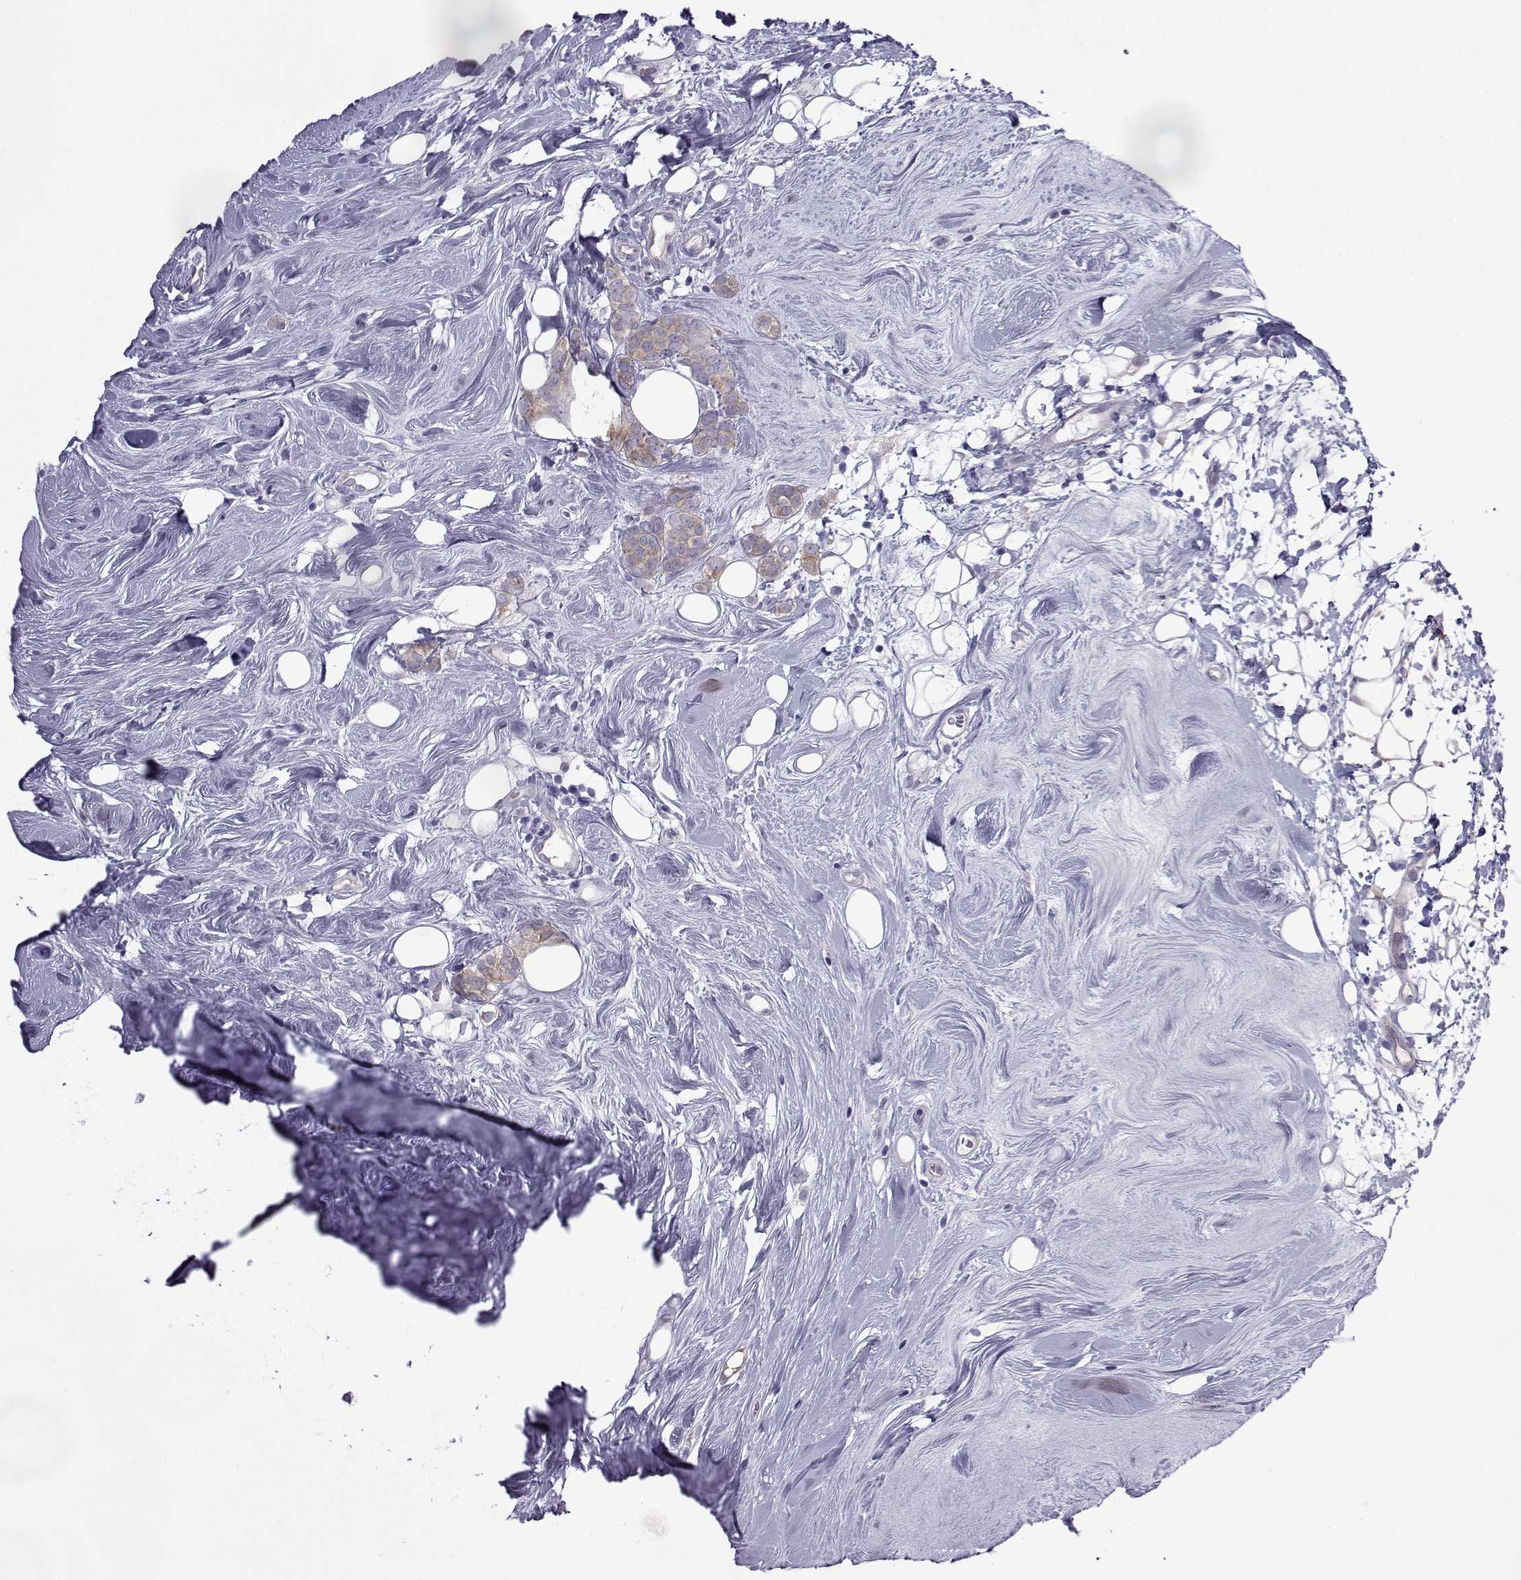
{"staining": {"intensity": "weak", "quantity": "<25%", "location": "cytoplasmic/membranous"}, "tissue": "breast cancer", "cell_type": "Tumor cells", "image_type": "cancer", "snomed": [{"axis": "morphology", "description": "Lobular carcinoma"}, {"axis": "topography", "description": "Breast"}], "caption": "The micrograph exhibits no significant expression in tumor cells of breast cancer (lobular carcinoma).", "gene": "COL22A1", "patient": {"sex": "female", "age": 49}}